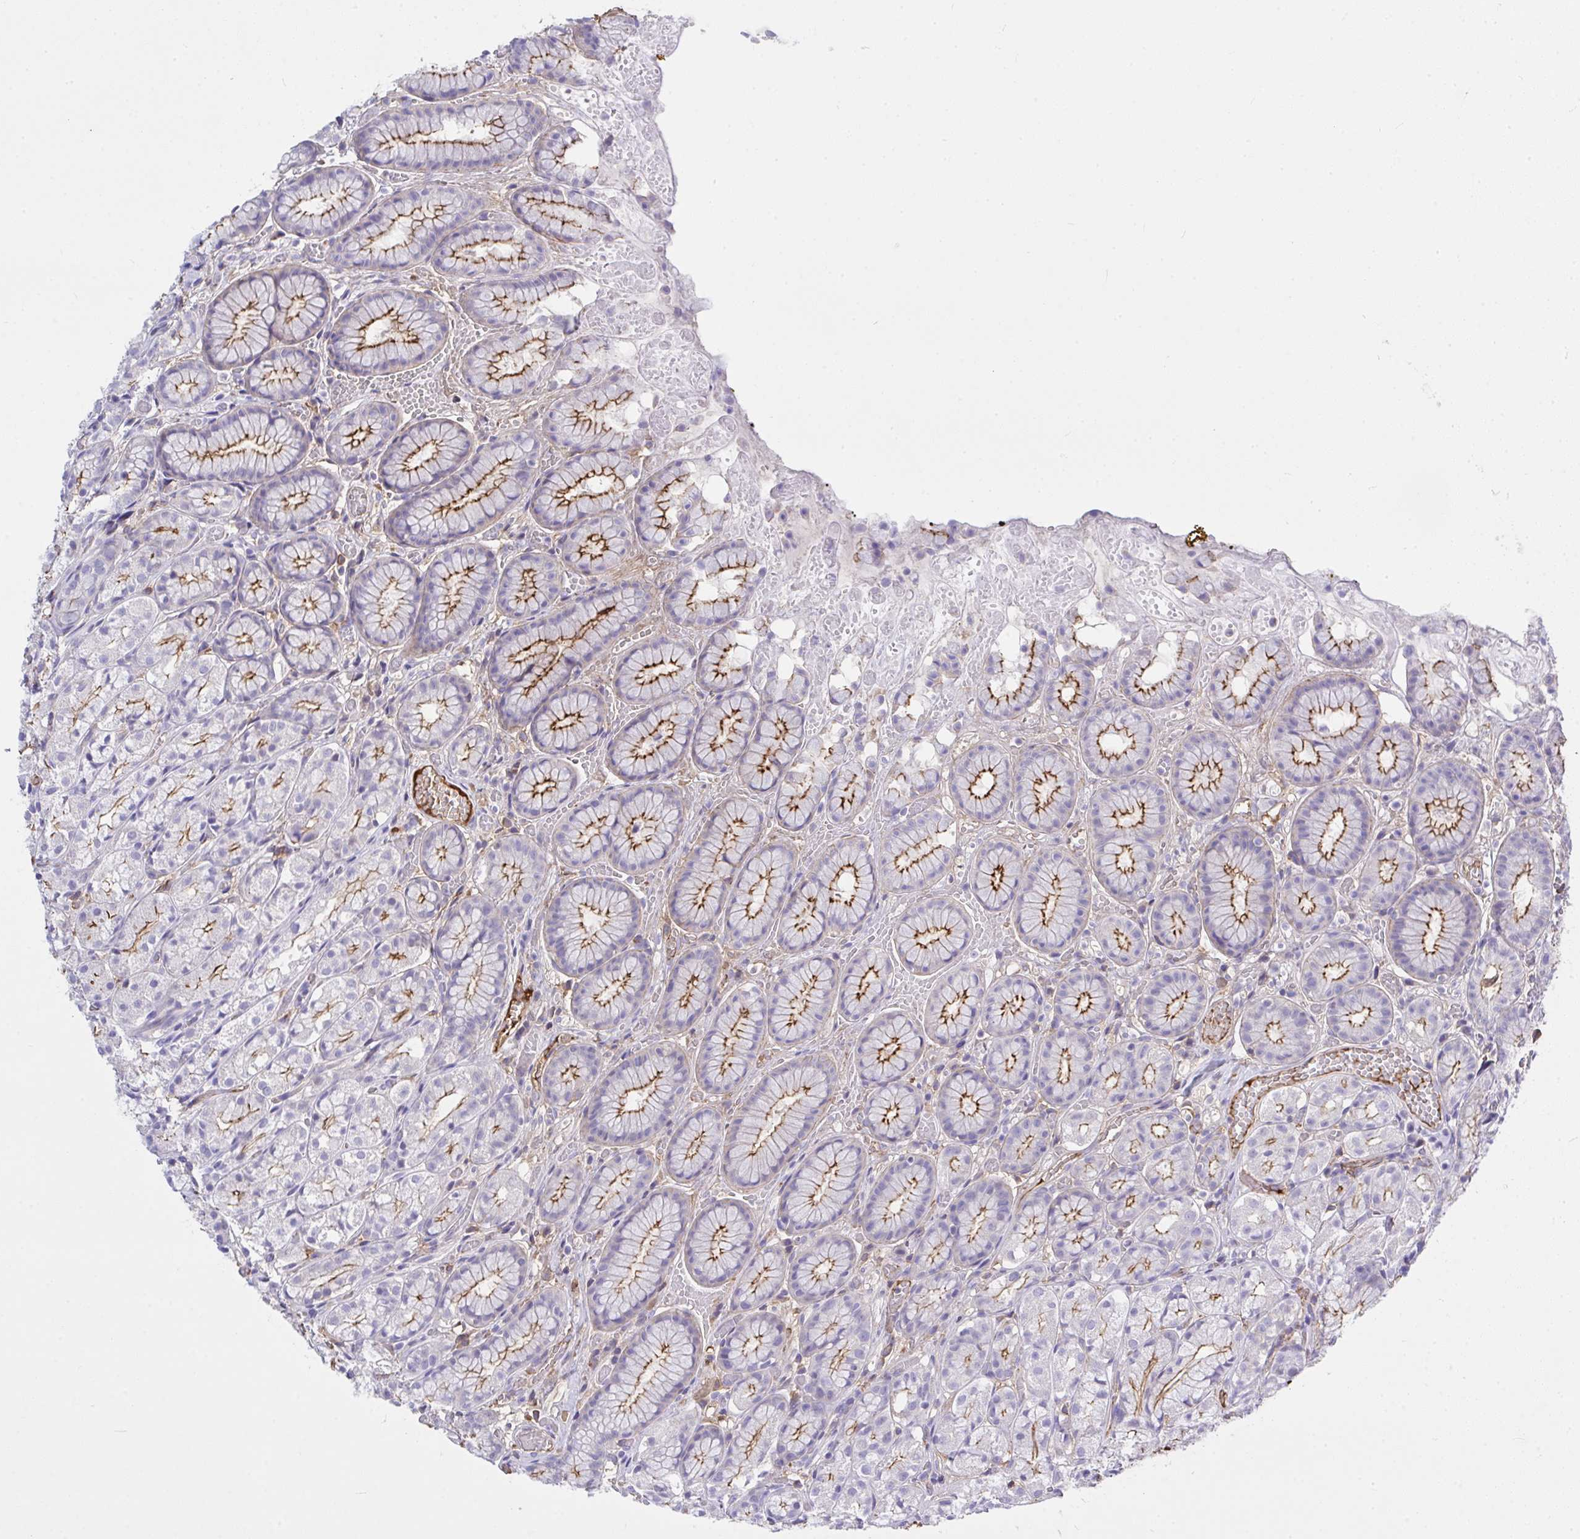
{"staining": {"intensity": "strong", "quantity": ">75%", "location": "cytoplasmic/membranous"}, "tissue": "stomach", "cell_type": "Glandular cells", "image_type": "normal", "snomed": [{"axis": "morphology", "description": "Normal tissue, NOS"}, {"axis": "topography", "description": "Smooth muscle"}, {"axis": "topography", "description": "Stomach"}], "caption": "Brown immunohistochemical staining in normal stomach demonstrates strong cytoplasmic/membranous staining in approximately >75% of glandular cells. (DAB IHC, brown staining for protein, blue staining for nuclei).", "gene": "ZNF813", "patient": {"sex": "male", "age": 70}}